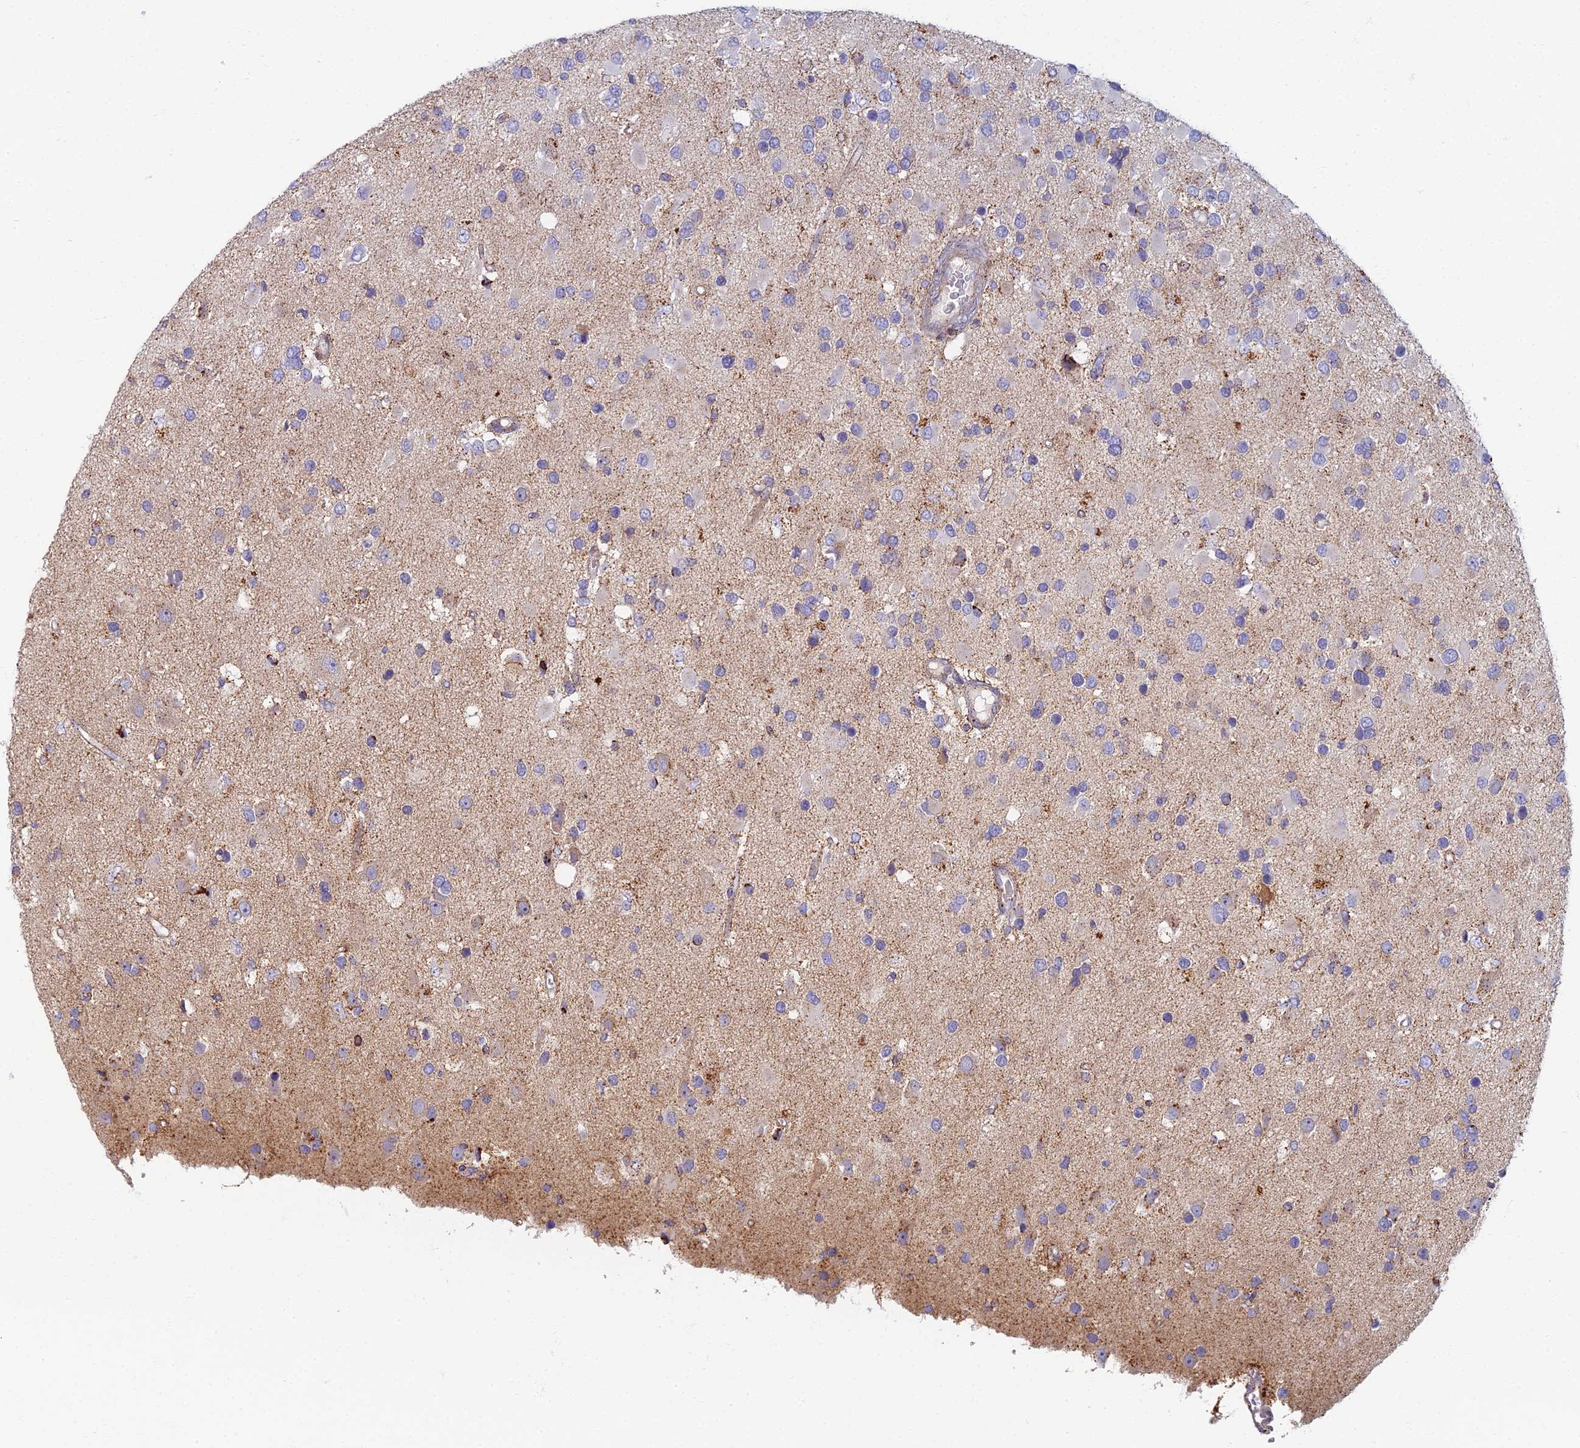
{"staining": {"intensity": "negative", "quantity": "none", "location": "none"}, "tissue": "glioma", "cell_type": "Tumor cells", "image_type": "cancer", "snomed": [{"axis": "morphology", "description": "Glioma, malignant, High grade"}, {"axis": "topography", "description": "Brain"}], "caption": "This is an immunohistochemistry (IHC) micrograph of glioma. There is no staining in tumor cells.", "gene": "CHMP4B", "patient": {"sex": "male", "age": 53}}